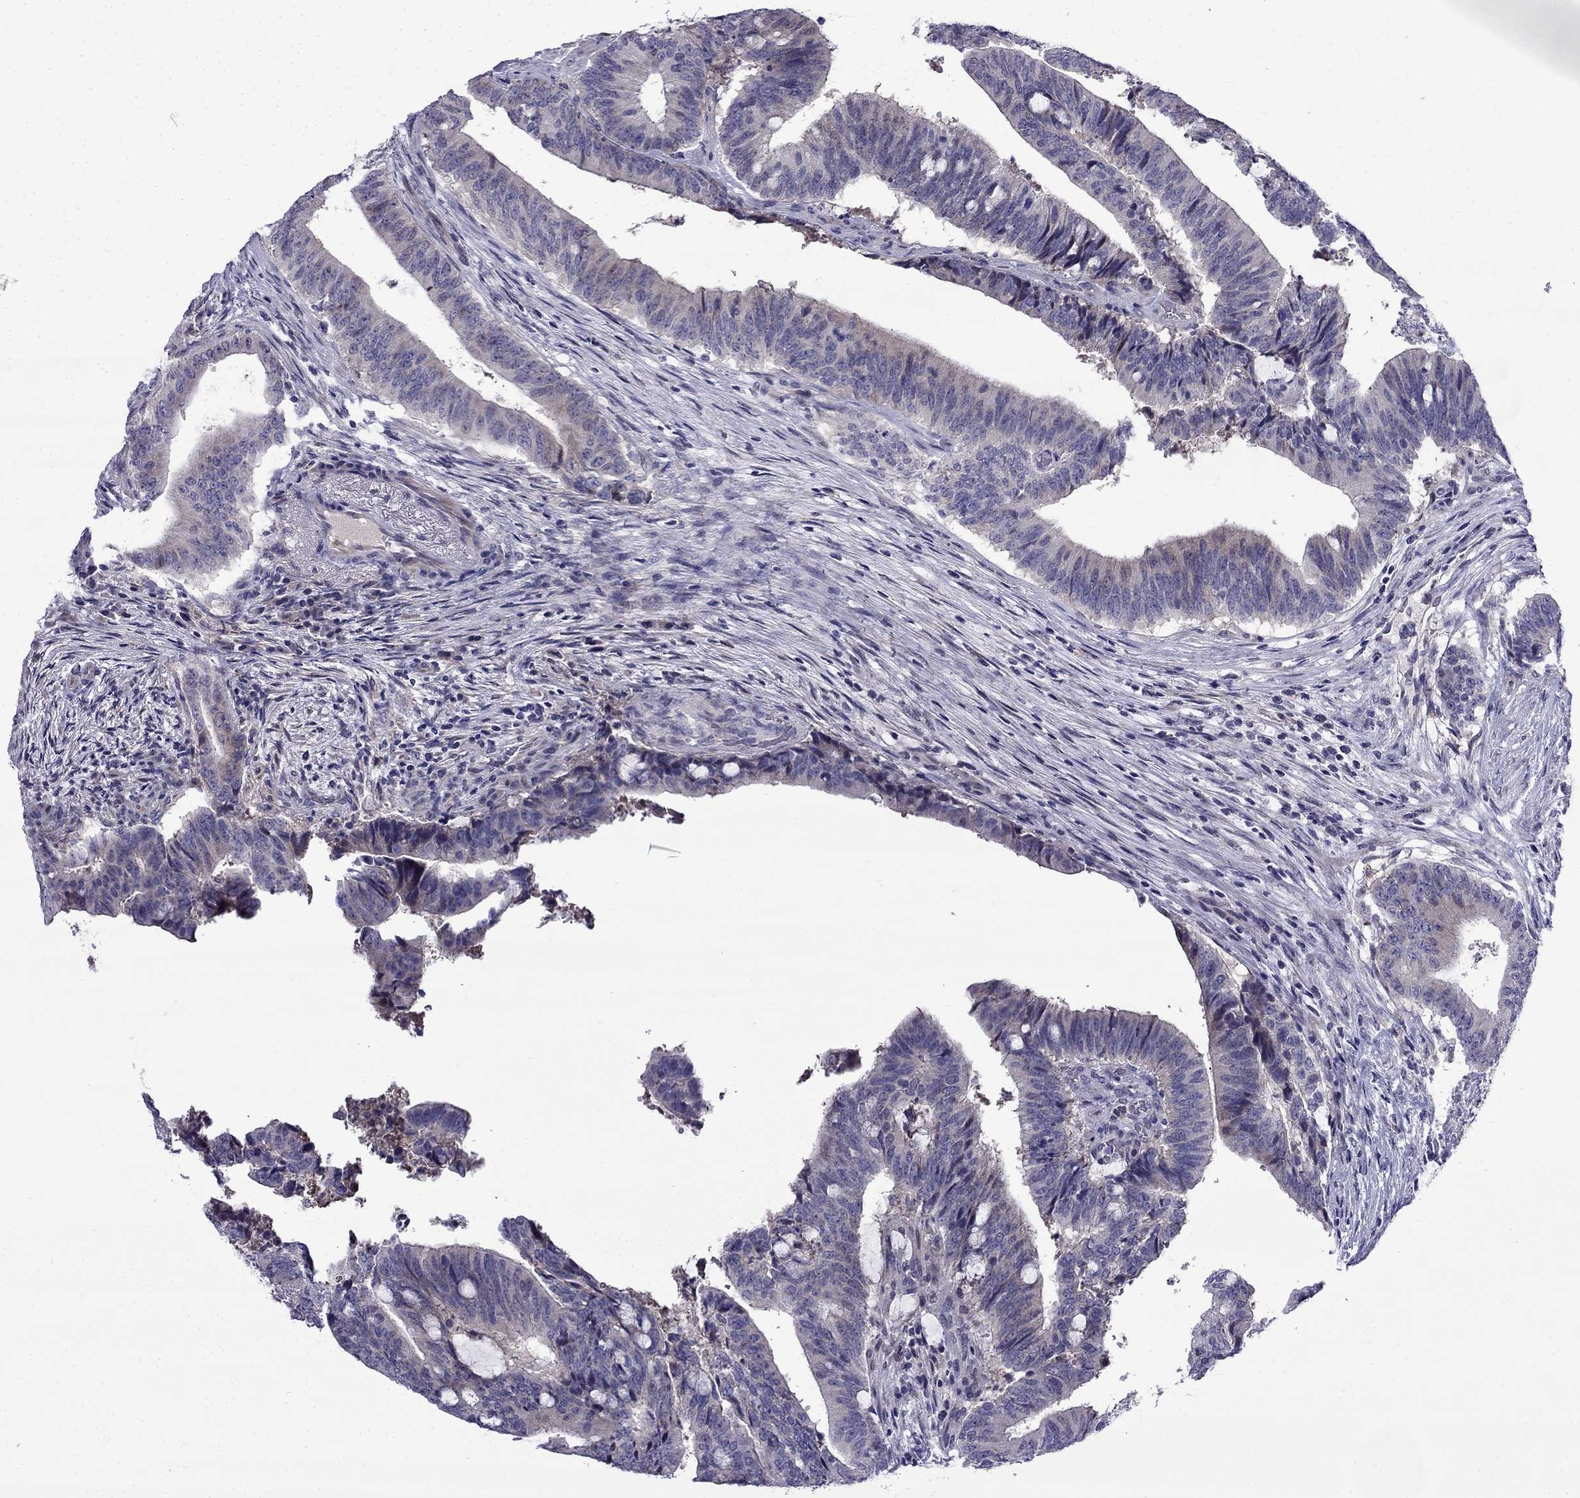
{"staining": {"intensity": "weak", "quantity": "<25%", "location": "cytoplasmic/membranous"}, "tissue": "colorectal cancer", "cell_type": "Tumor cells", "image_type": "cancer", "snomed": [{"axis": "morphology", "description": "Adenocarcinoma, NOS"}, {"axis": "topography", "description": "Colon"}], "caption": "The histopathology image reveals no staining of tumor cells in colorectal adenocarcinoma.", "gene": "PI16", "patient": {"sex": "female", "age": 43}}